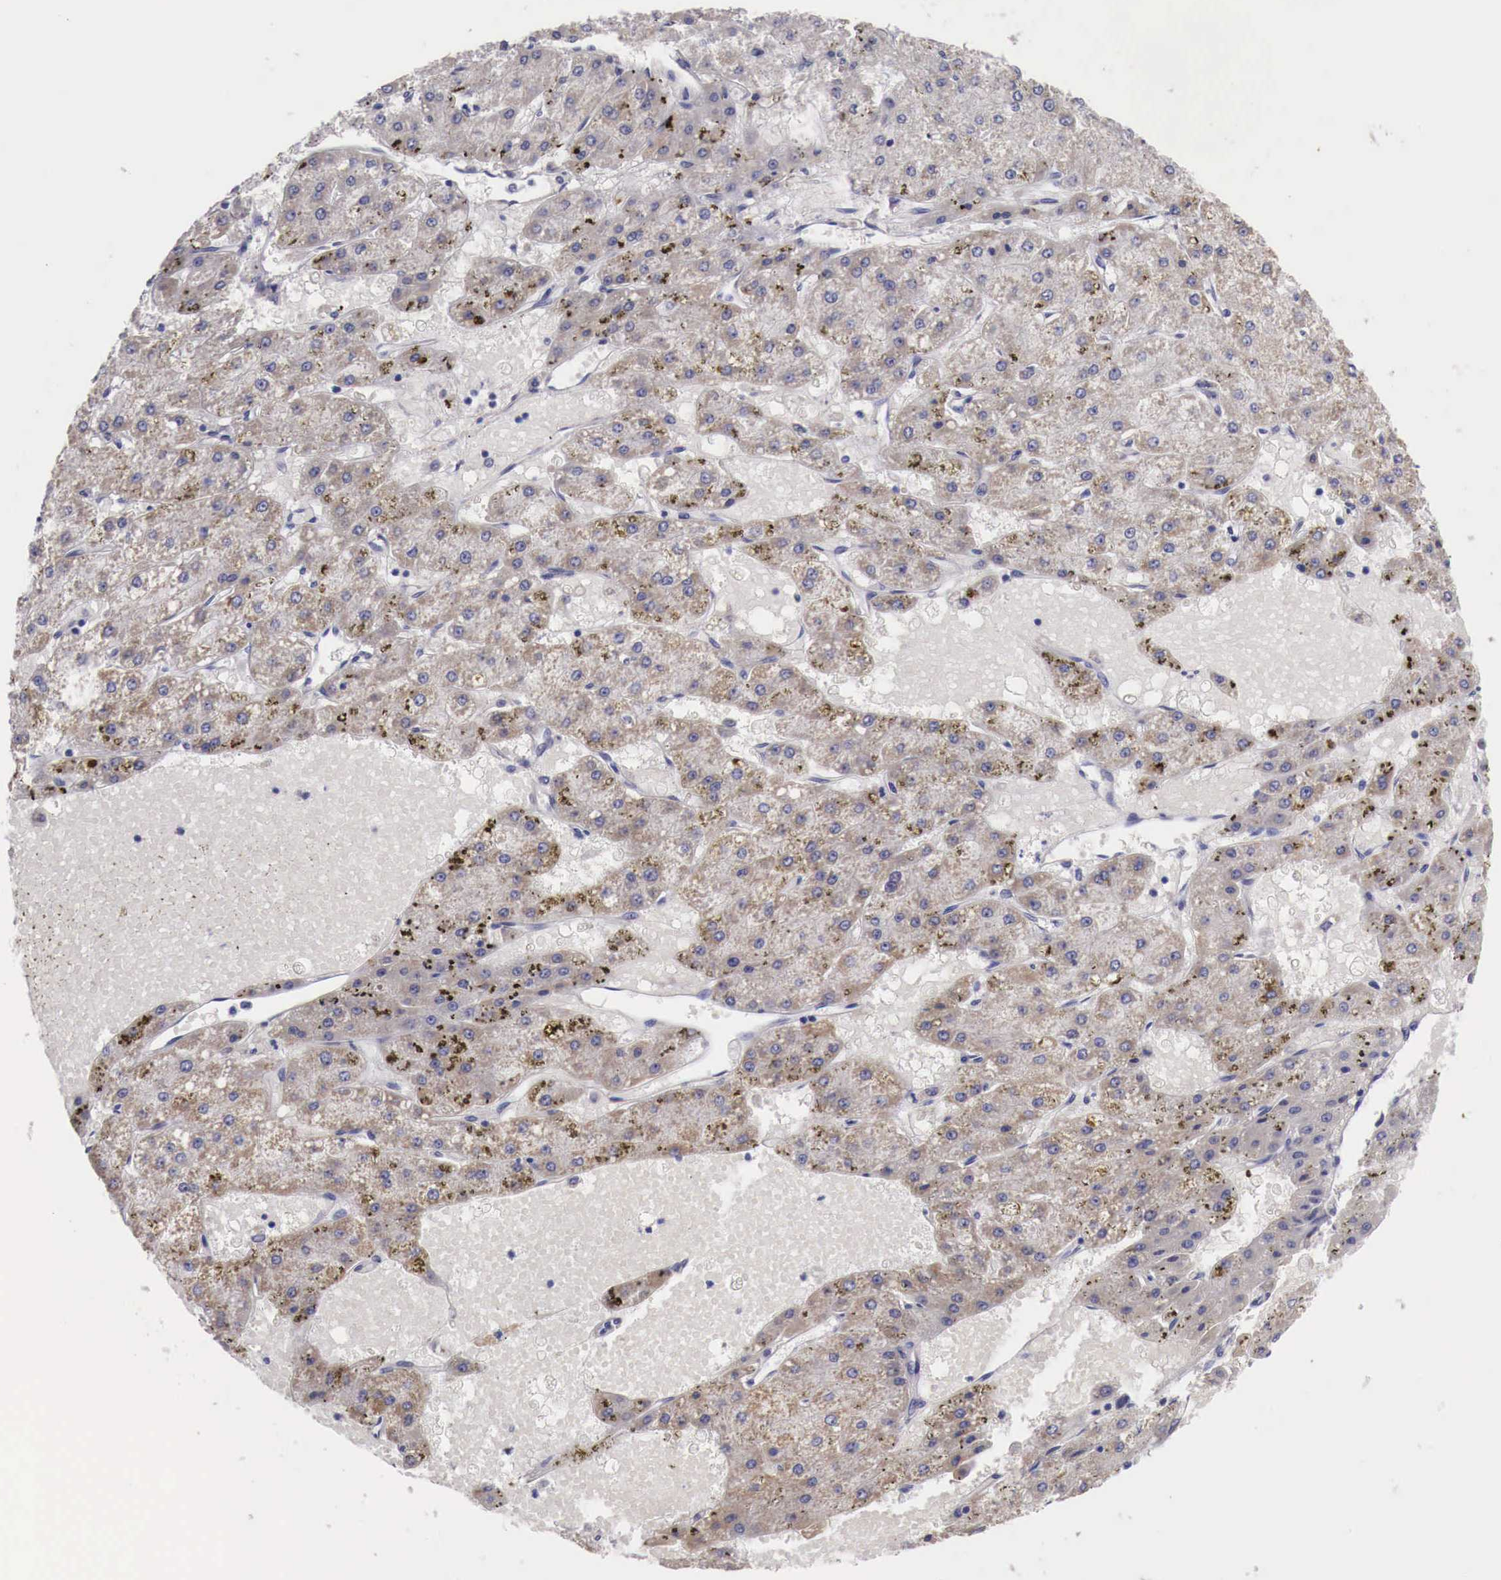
{"staining": {"intensity": "weak", "quantity": ">75%", "location": "cytoplasmic/membranous"}, "tissue": "liver cancer", "cell_type": "Tumor cells", "image_type": "cancer", "snomed": [{"axis": "morphology", "description": "Carcinoma, Hepatocellular, NOS"}, {"axis": "topography", "description": "Liver"}], "caption": "An immunohistochemistry (IHC) image of neoplastic tissue is shown. Protein staining in brown labels weak cytoplasmic/membranous positivity in liver hepatocellular carcinoma within tumor cells.", "gene": "NREP", "patient": {"sex": "female", "age": 52}}